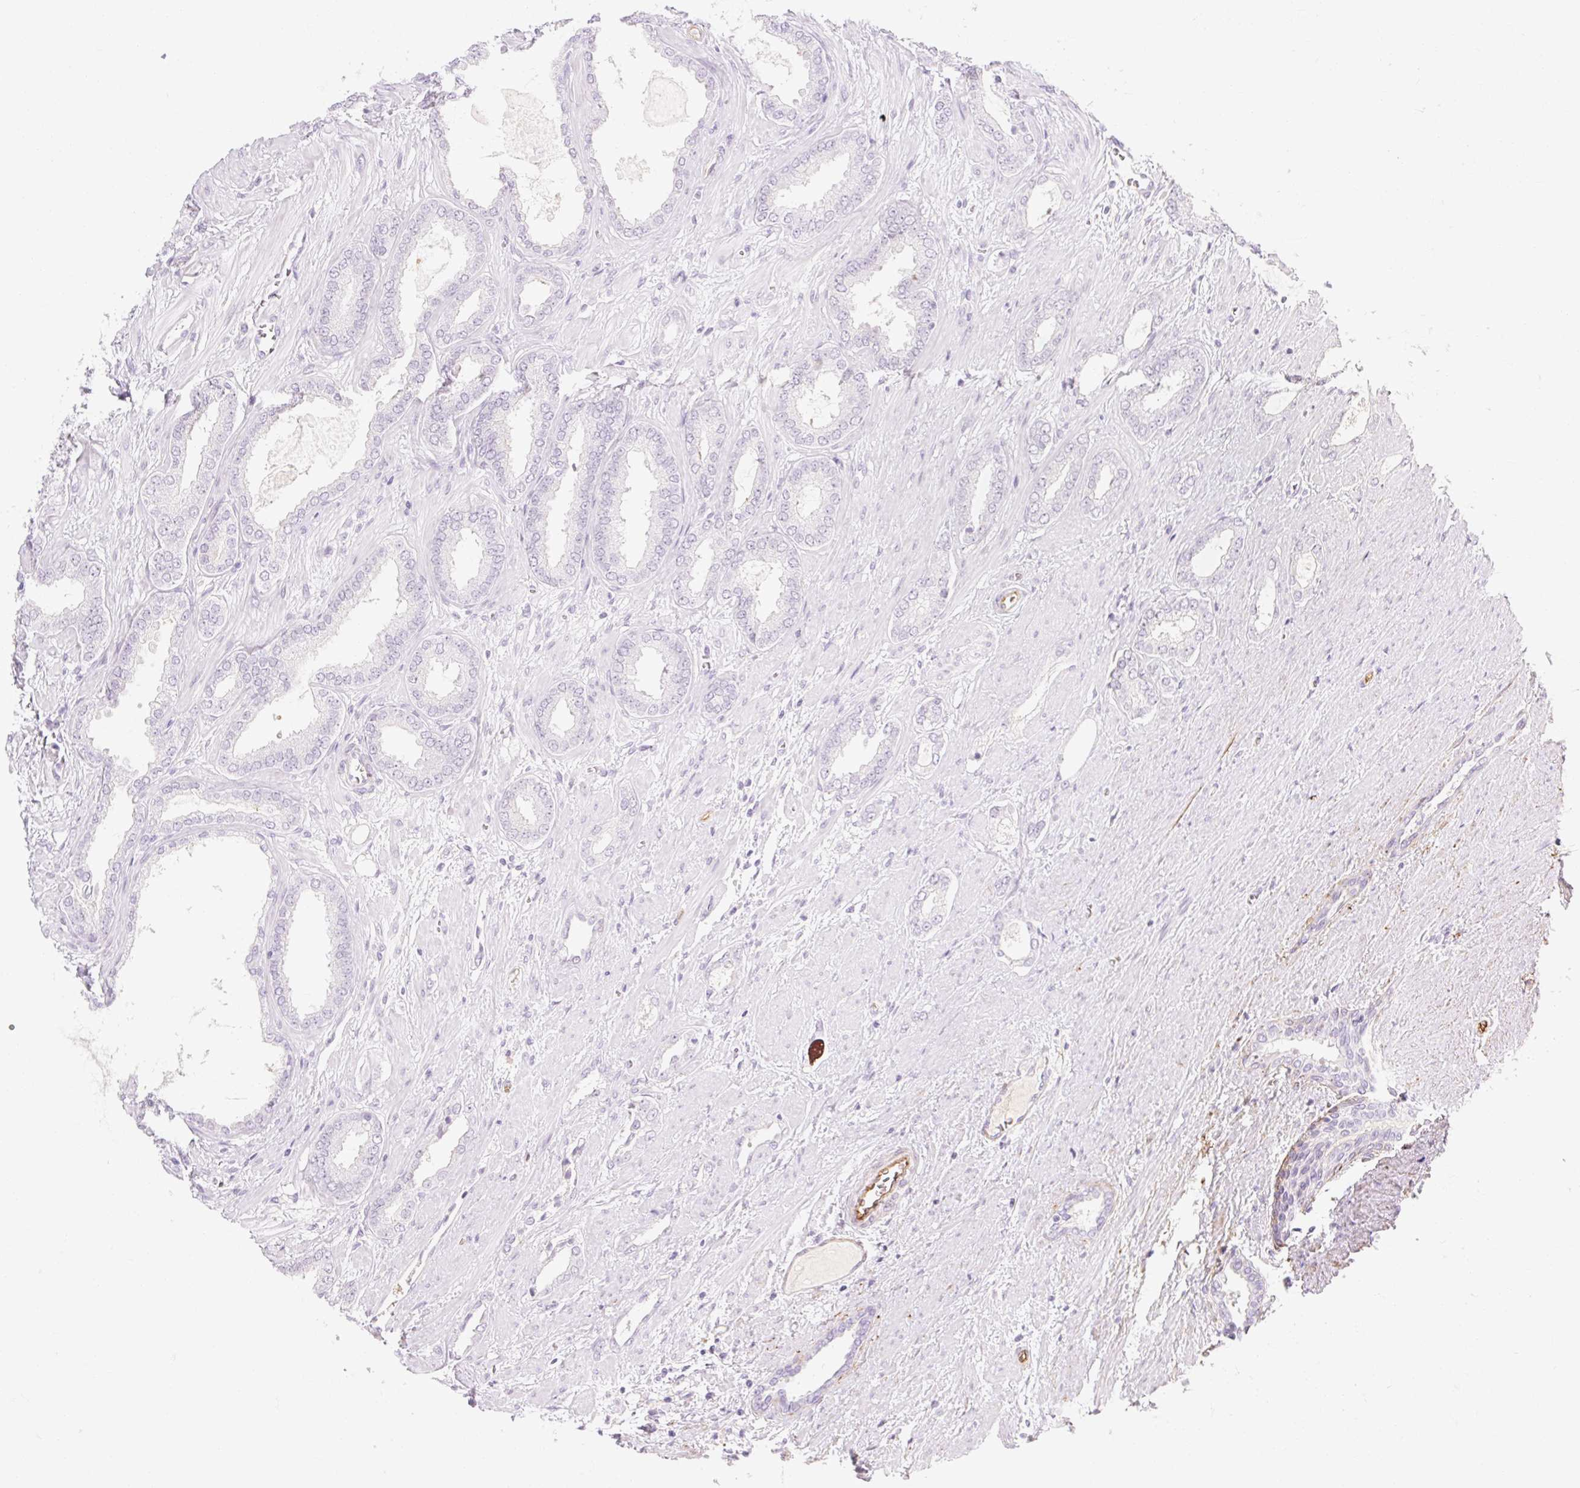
{"staining": {"intensity": "negative", "quantity": "none", "location": "none"}, "tissue": "prostate cancer", "cell_type": "Tumor cells", "image_type": "cancer", "snomed": [{"axis": "morphology", "description": "Adenocarcinoma, High grade"}, {"axis": "topography", "description": "Prostate"}], "caption": "Immunohistochemical staining of adenocarcinoma (high-grade) (prostate) shows no significant positivity in tumor cells.", "gene": "TAF1L", "patient": {"sex": "male", "age": 58}}